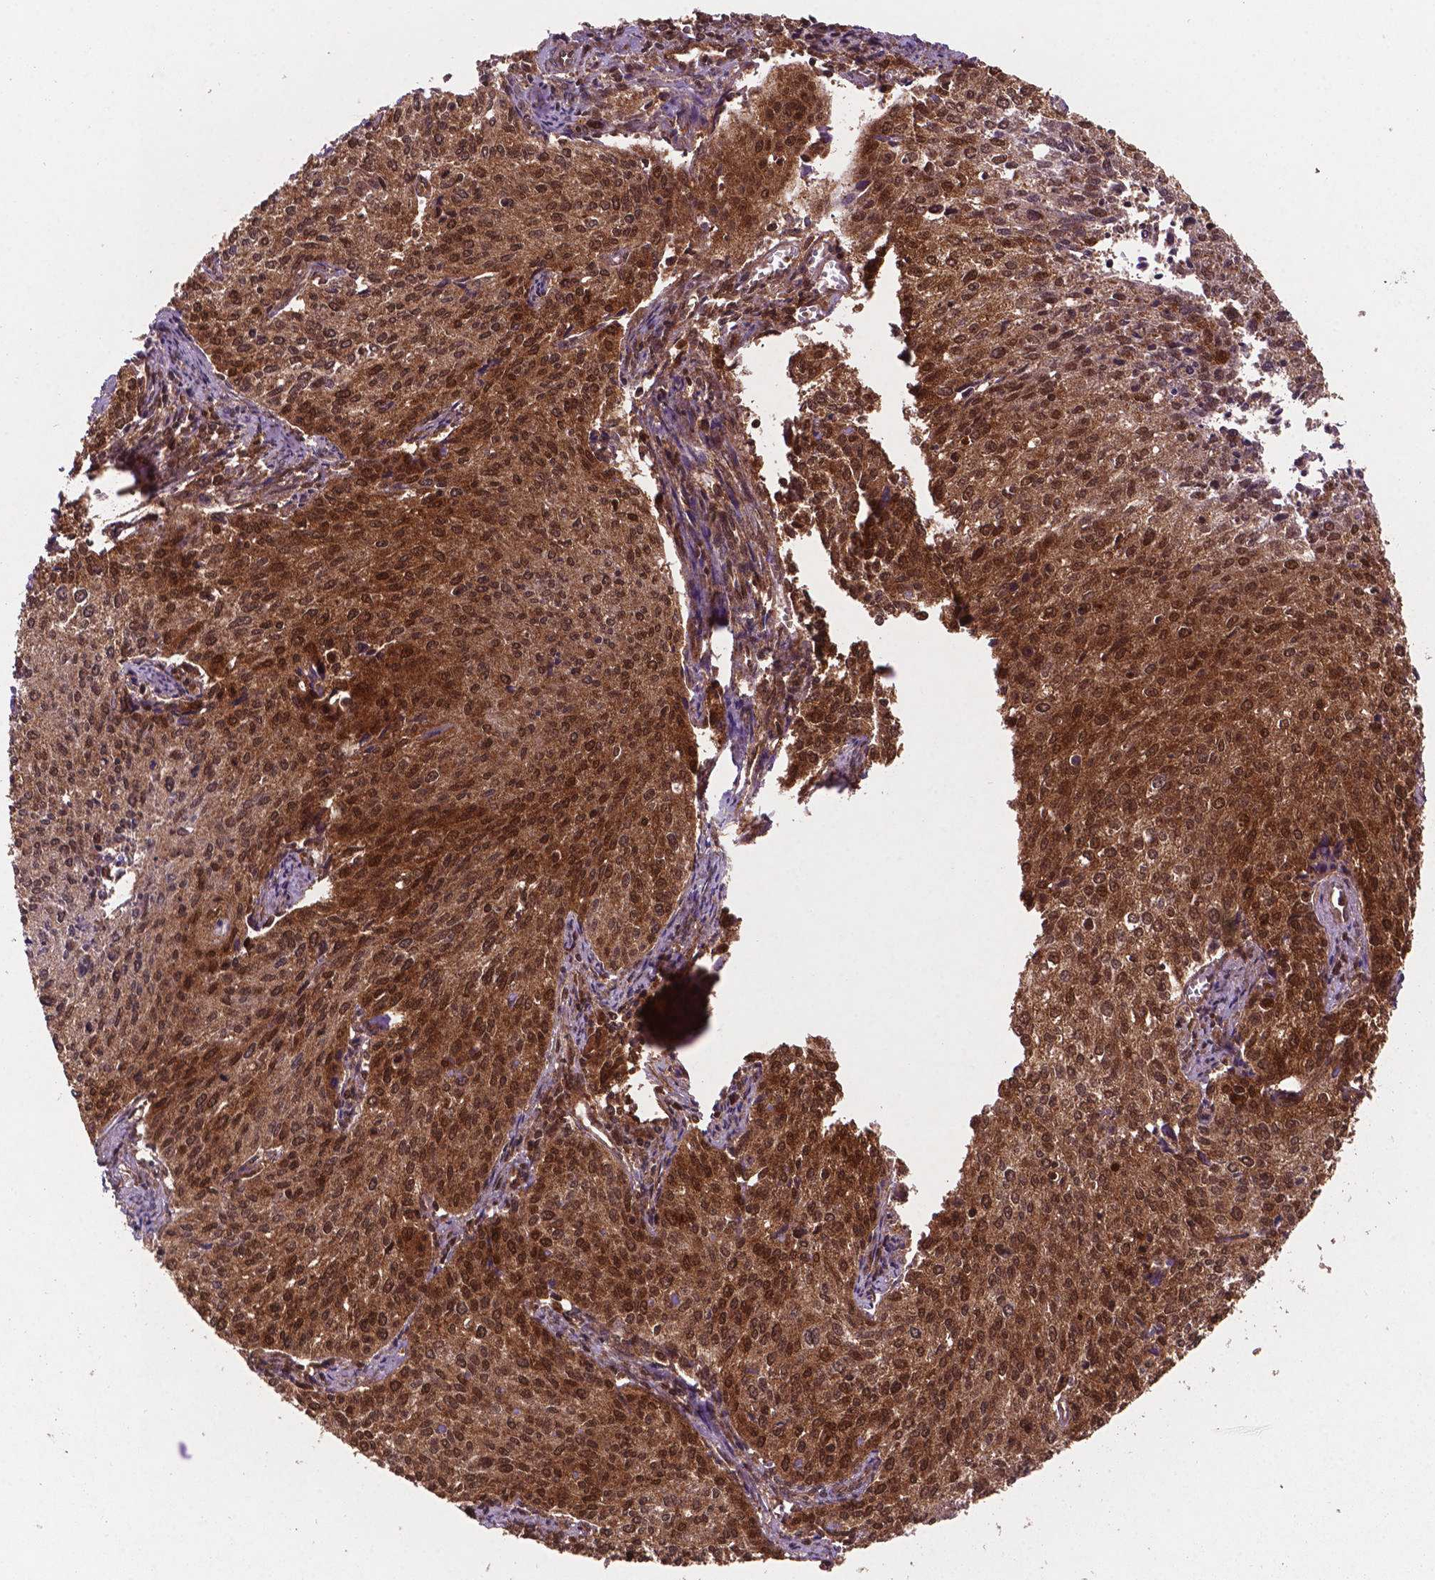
{"staining": {"intensity": "moderate", "quantity": ">75%", "location": "cytoplasmic/membranous,nuclear"}, "tissue": "cervical cancer", "cell_type": "Tumor cells", "image_type": "cancer", "snomed": [{"axis": "morphology", "description": "Squamous cell carcinoma, NOS"}, {"axis": "topography", "description": "Cervix"}], "caption": "High-magnification brightfield microscopy of squamous cell carcinoma (cervical) stained with DAB (3,3'-diaminobenzidine) (brown) and counterstained with hematoxylin (blue). tumor cells exhibit moderate cytoplasmic/membranous and nuclear positivity is appreciated in about>75% of cells.", "gene": "UBE2L6", "patient": {"sex": "female", "age": 38}}